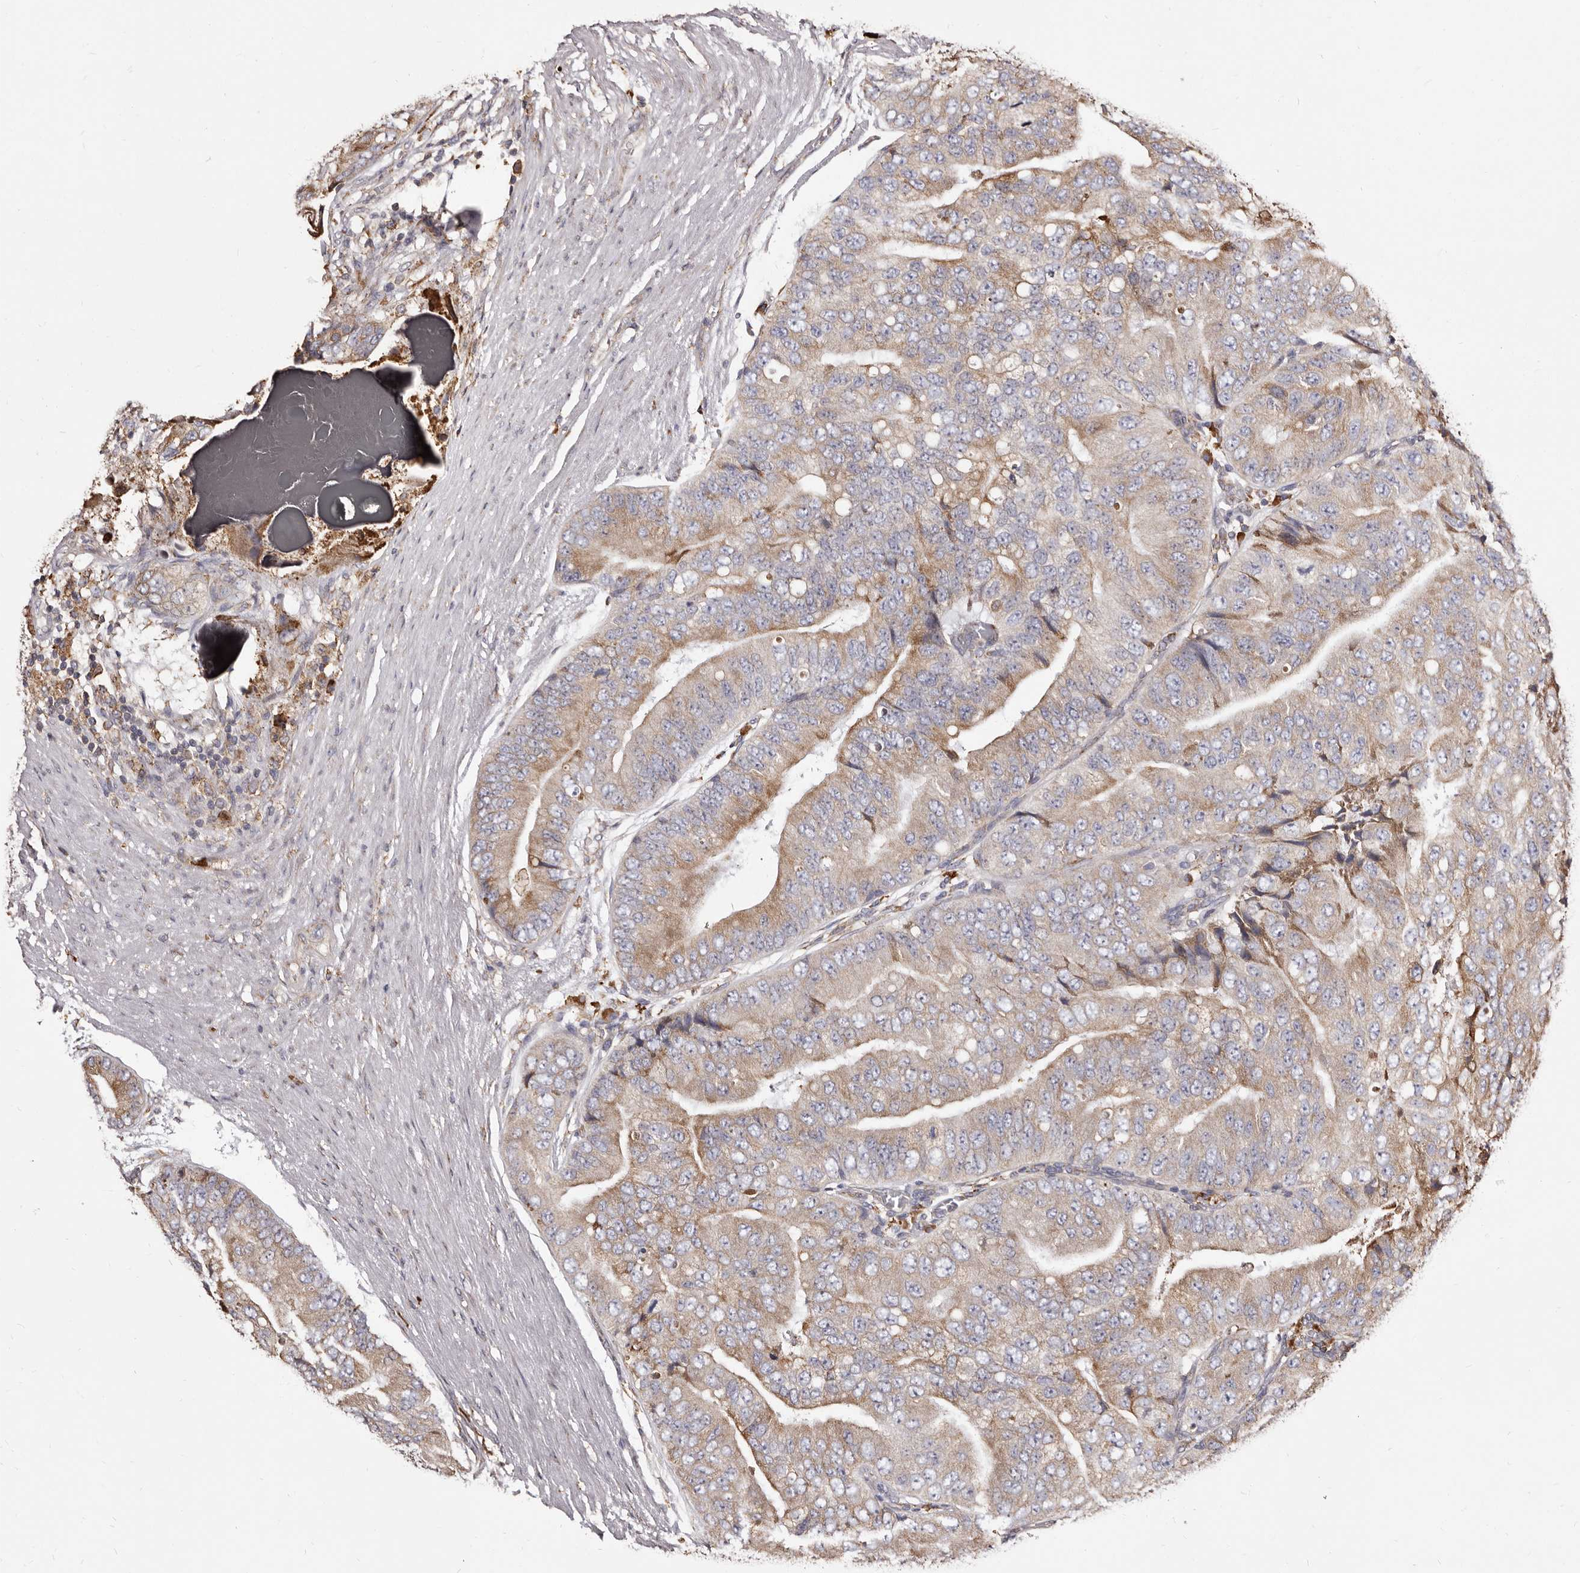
{"staining": {"intensity": "moderate", "quantity": ">75%", "location": "cytoplasmic/membranous"}, "tissue": "prostate cancer", "cell_type": "Tumor cells", "image_type": "cancer", "snomed": [{"axis": "morphology", "description": "Adenocarcinoma, High grade"}, {"axis": "topography", "description": "Prostate"}], "caption": "IHC micrograph of high-grade adenocarcinoma (prostate) stained for a protein (brown), which demonstrates medium levels of moderate cytoplasmic/membranous positivity in about >75% of tumor cells.", "gene": "ACBD6", "patient": {"sex": "male", "age": 70}}